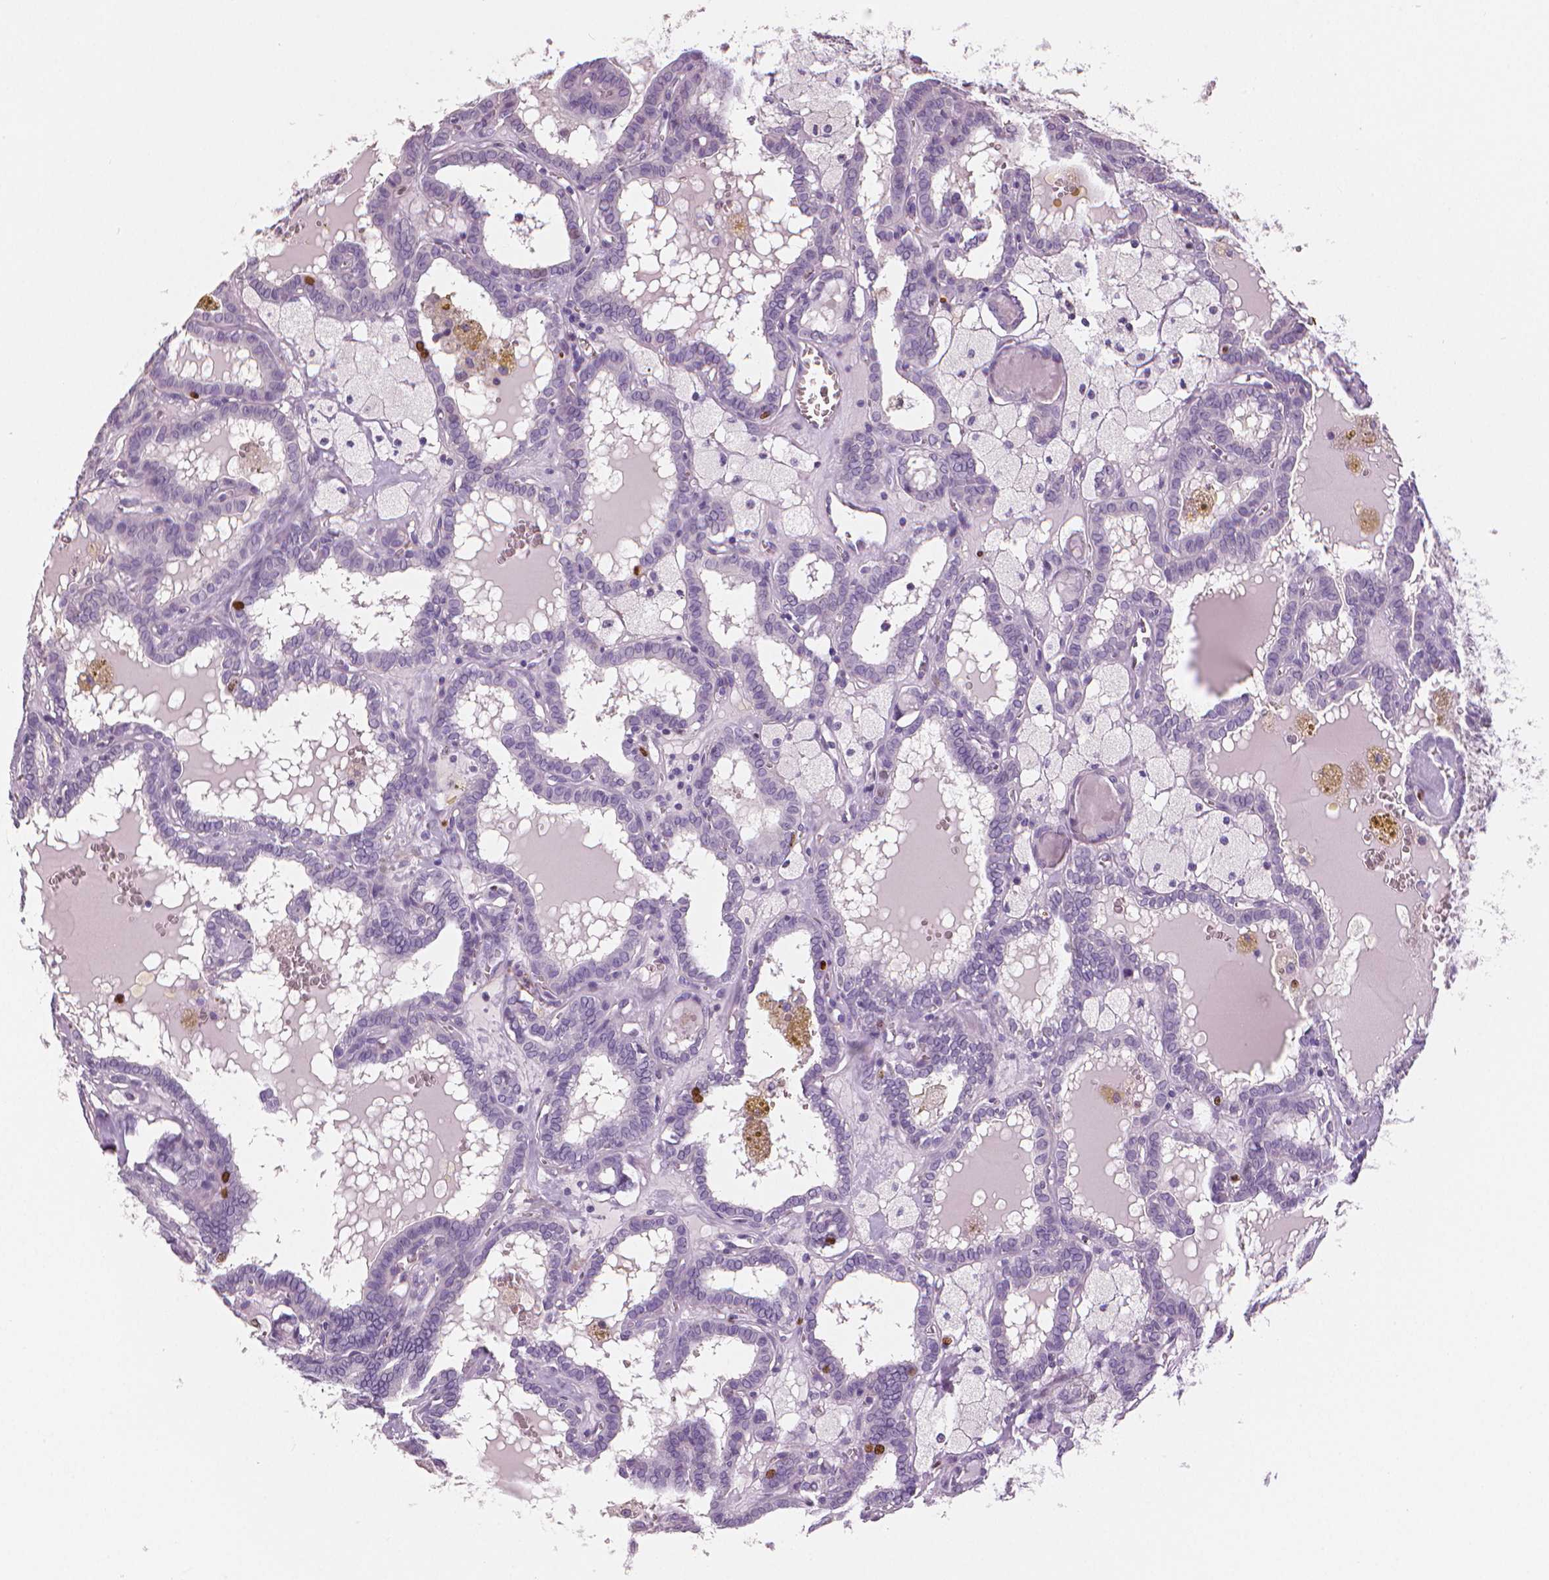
{"staining": {"intensity": "strong", "quantity": "<25%", "location": "nuclear"}, "tissue": "thyroid cancer", "cell_type": "Tumor cells", "image_type": "cancer", "snomed": [{"axis": "morphology", "description": "Papillary adenocarcinoma, NOS"}, {"axis": "topography", "description": "Thyroid gland"}], "caption": "A photomicrograph showing strong nuclear staining in approximately <25% of tumor cells in papillary adenocarcinoma (thyroid), as visualized by brown immunohistochemical staining.", "gene": "MKI67", "patient": {"sex": "female", "age": 39}}